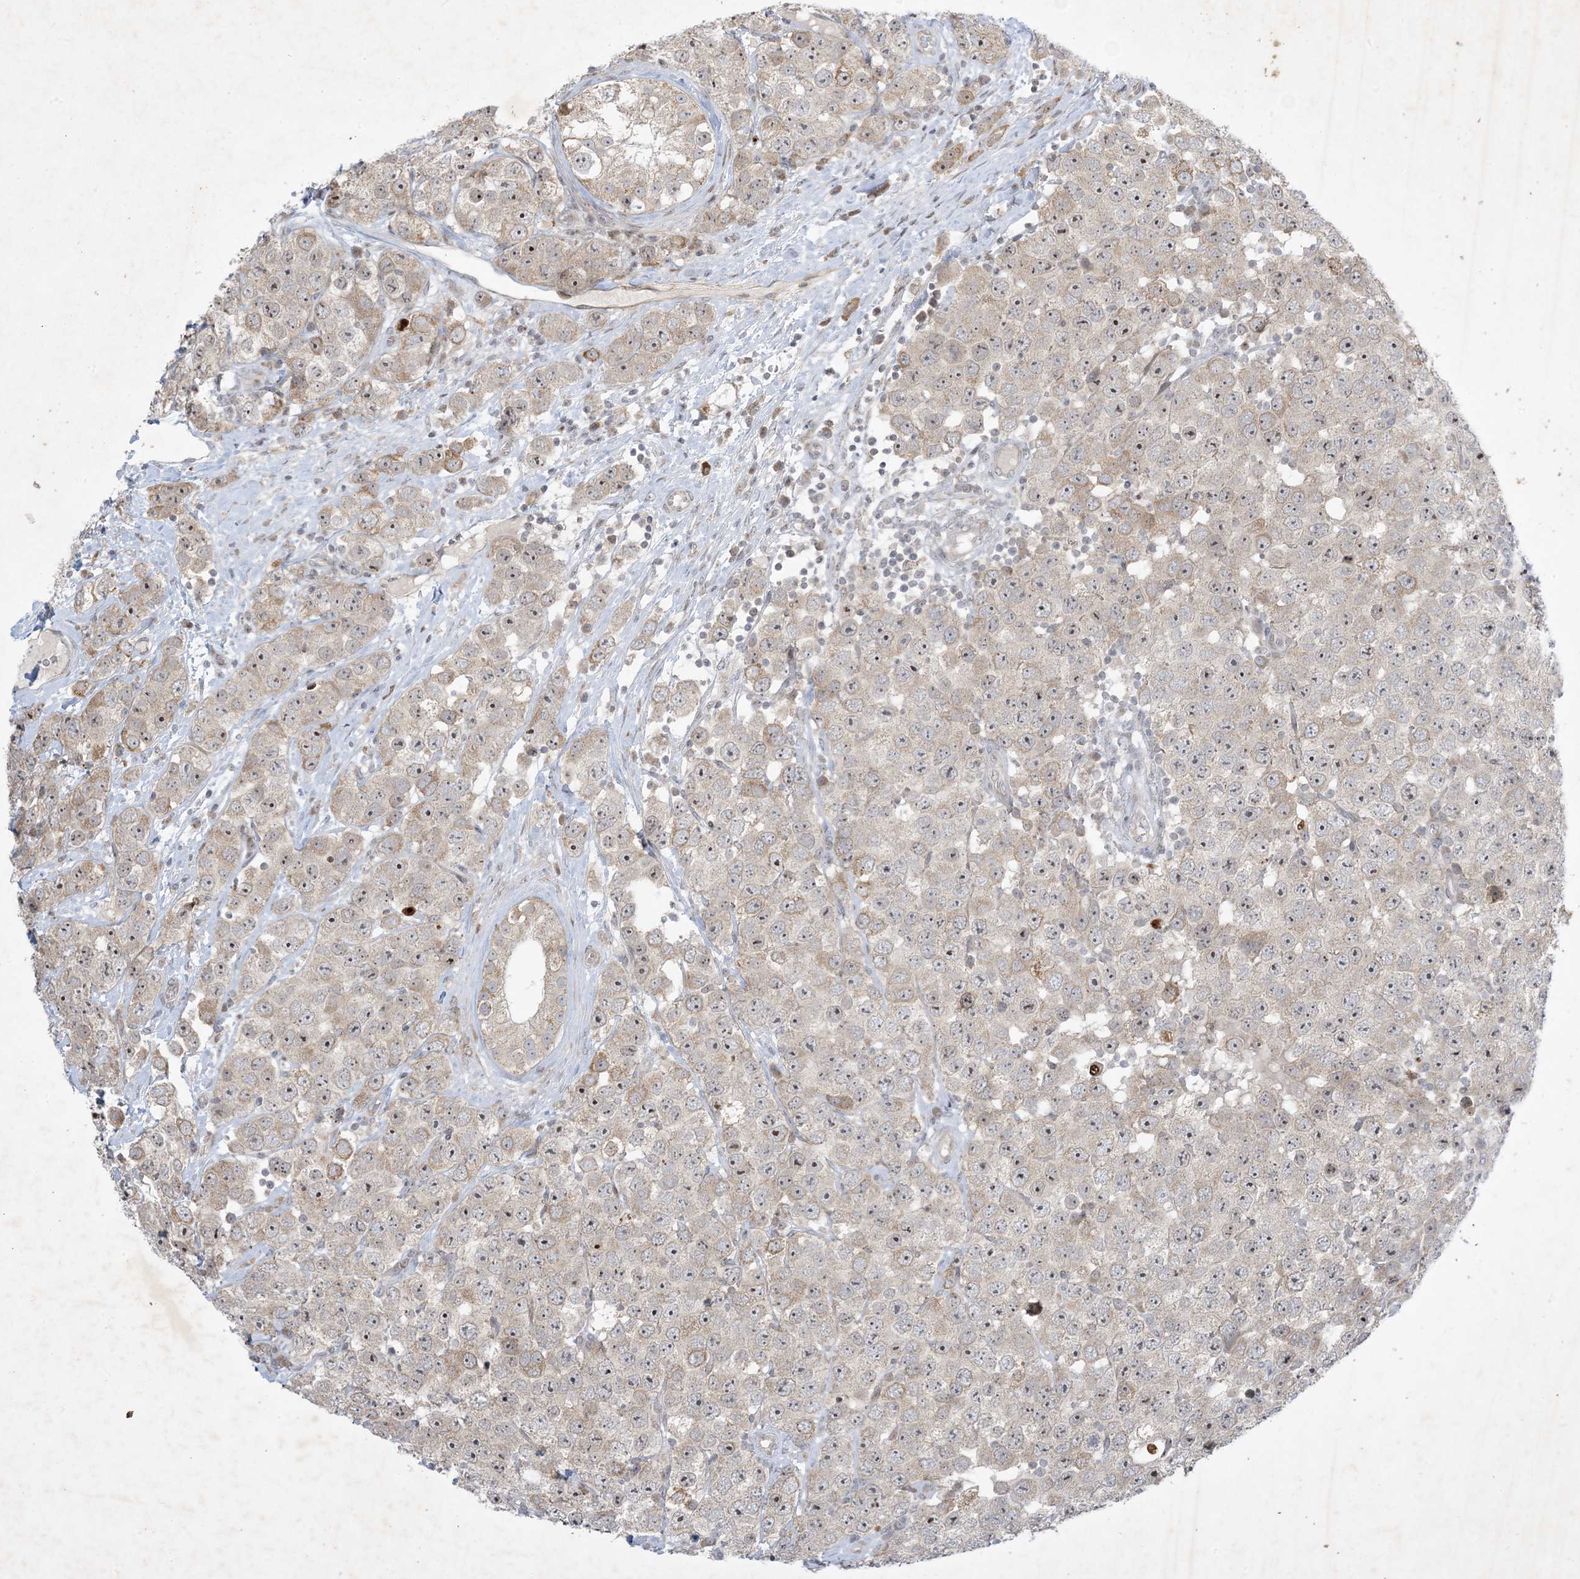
{"staining": {"intensity": "moderate", "quantity": ">75%", "location": "nuclear"}, "tissue": "testis cancer", "cell_type": "Tumor cells", "image_type": "cancer", "snomed": [{"axis": "morphology", "description": "Seminoma, NOS"}, {"axis": "topography", "description": "Testis"}], "caption": "An image showing moderate nuclear expression in approximately >75% of tumor cells in testis cancer, as visualized by brown immunohistochemical staining.", "gene": "SOGA3", "patient": {"sex": "male", "age": 28}}